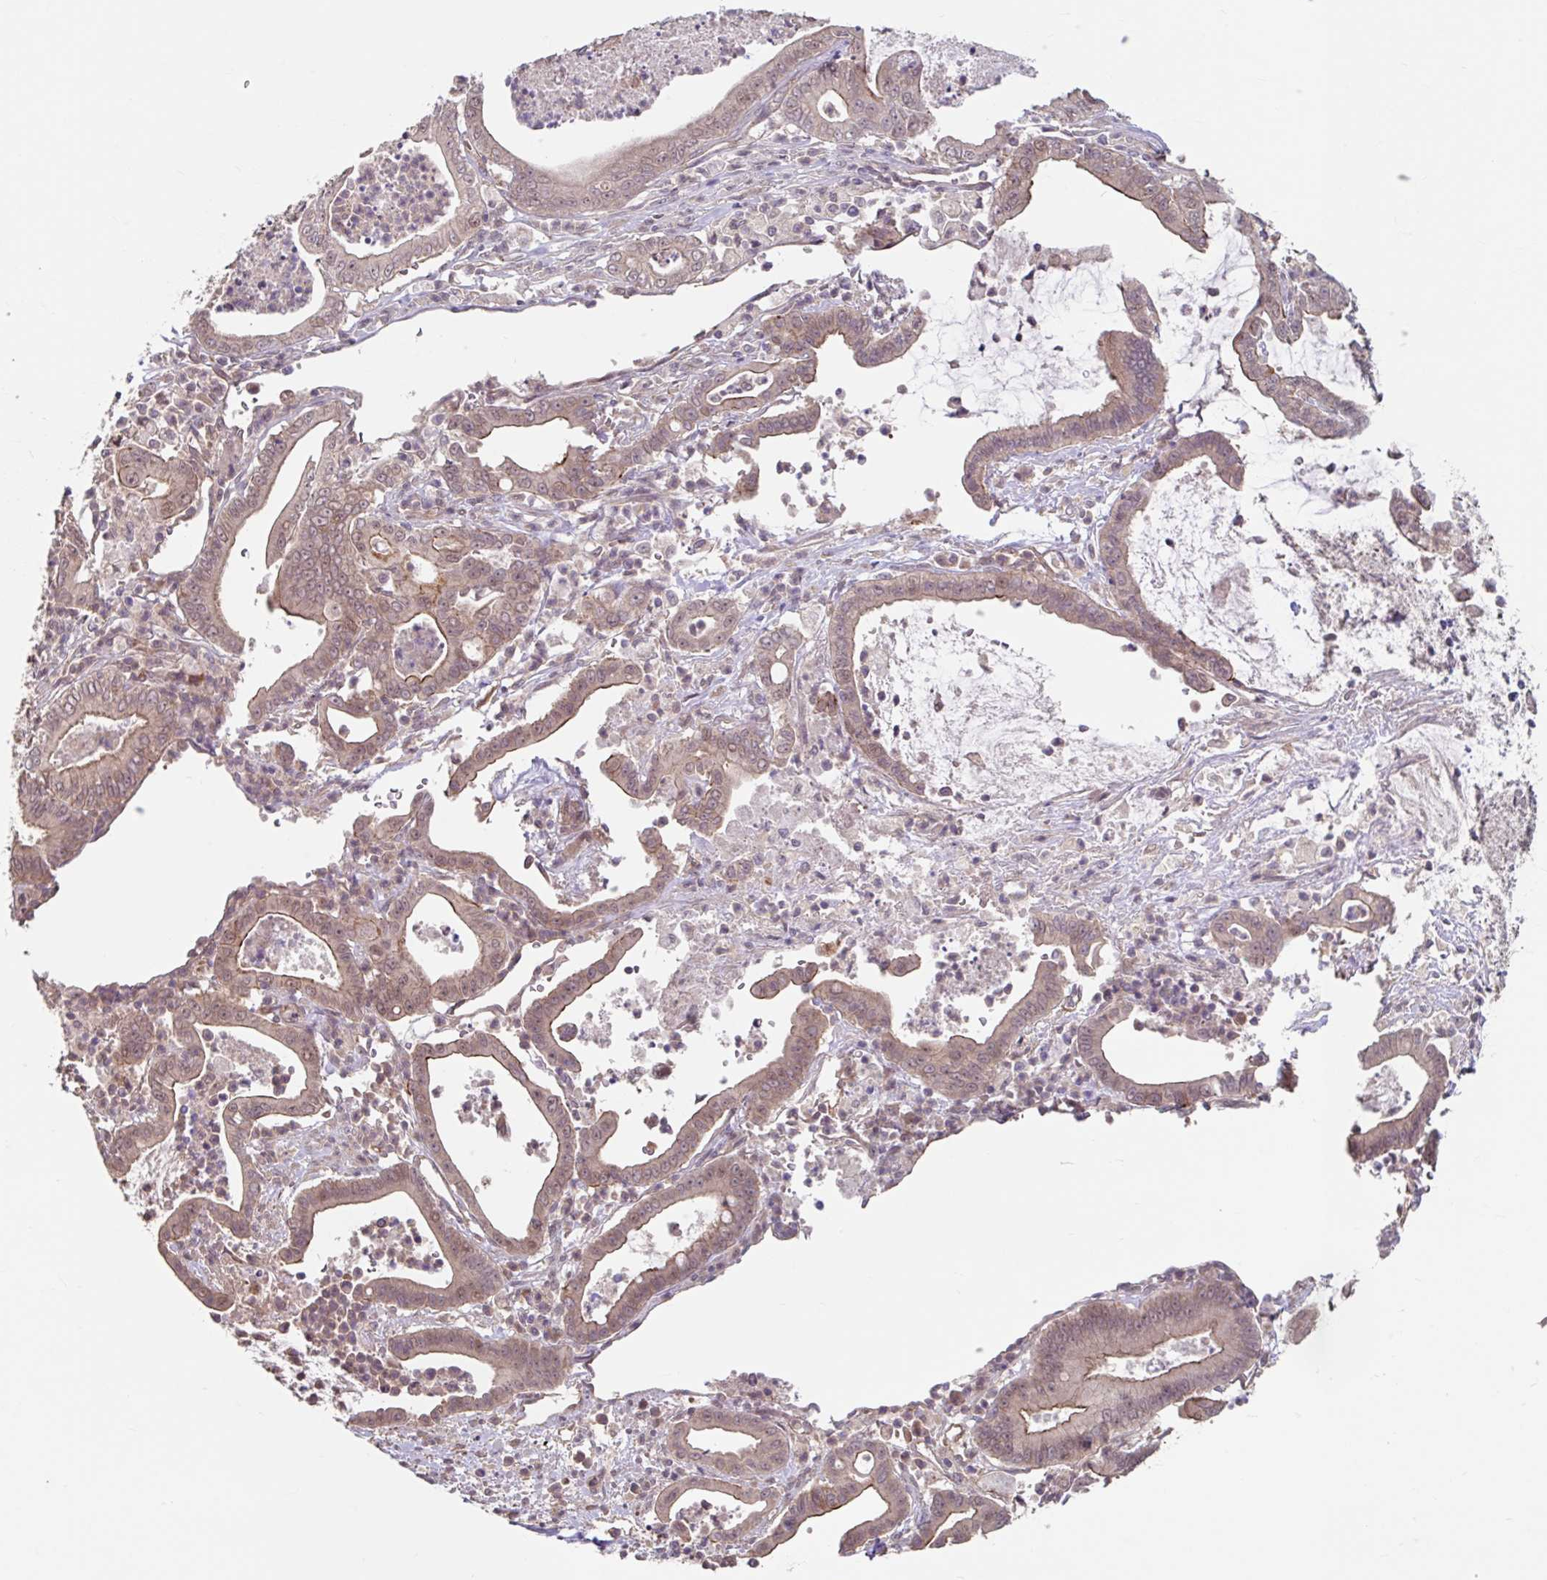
{"staining": {"intensity": "weak", "quantity": ">75%", "location": "cytoplasmic/membranous,nuclear"}, "tissue": "pancreatic cancer", "cell_type": "Tumor cells", "image_type": "cancer", "snomed": [{"axis": "morphology", "description": "Adenocarcinoma, NOS"}, {"axis": "topography", "description": "Pancreas"}], "caption": "IHC (DAB) staining of human pancreatic cancer displays weak cytoplasmic/membranous and nuclear protein expression in approximately >75% of tumor cells. Nuclei are stained in blue.", "gene": "STYXL1", "patient": {"sex": "male", "age": 71}}